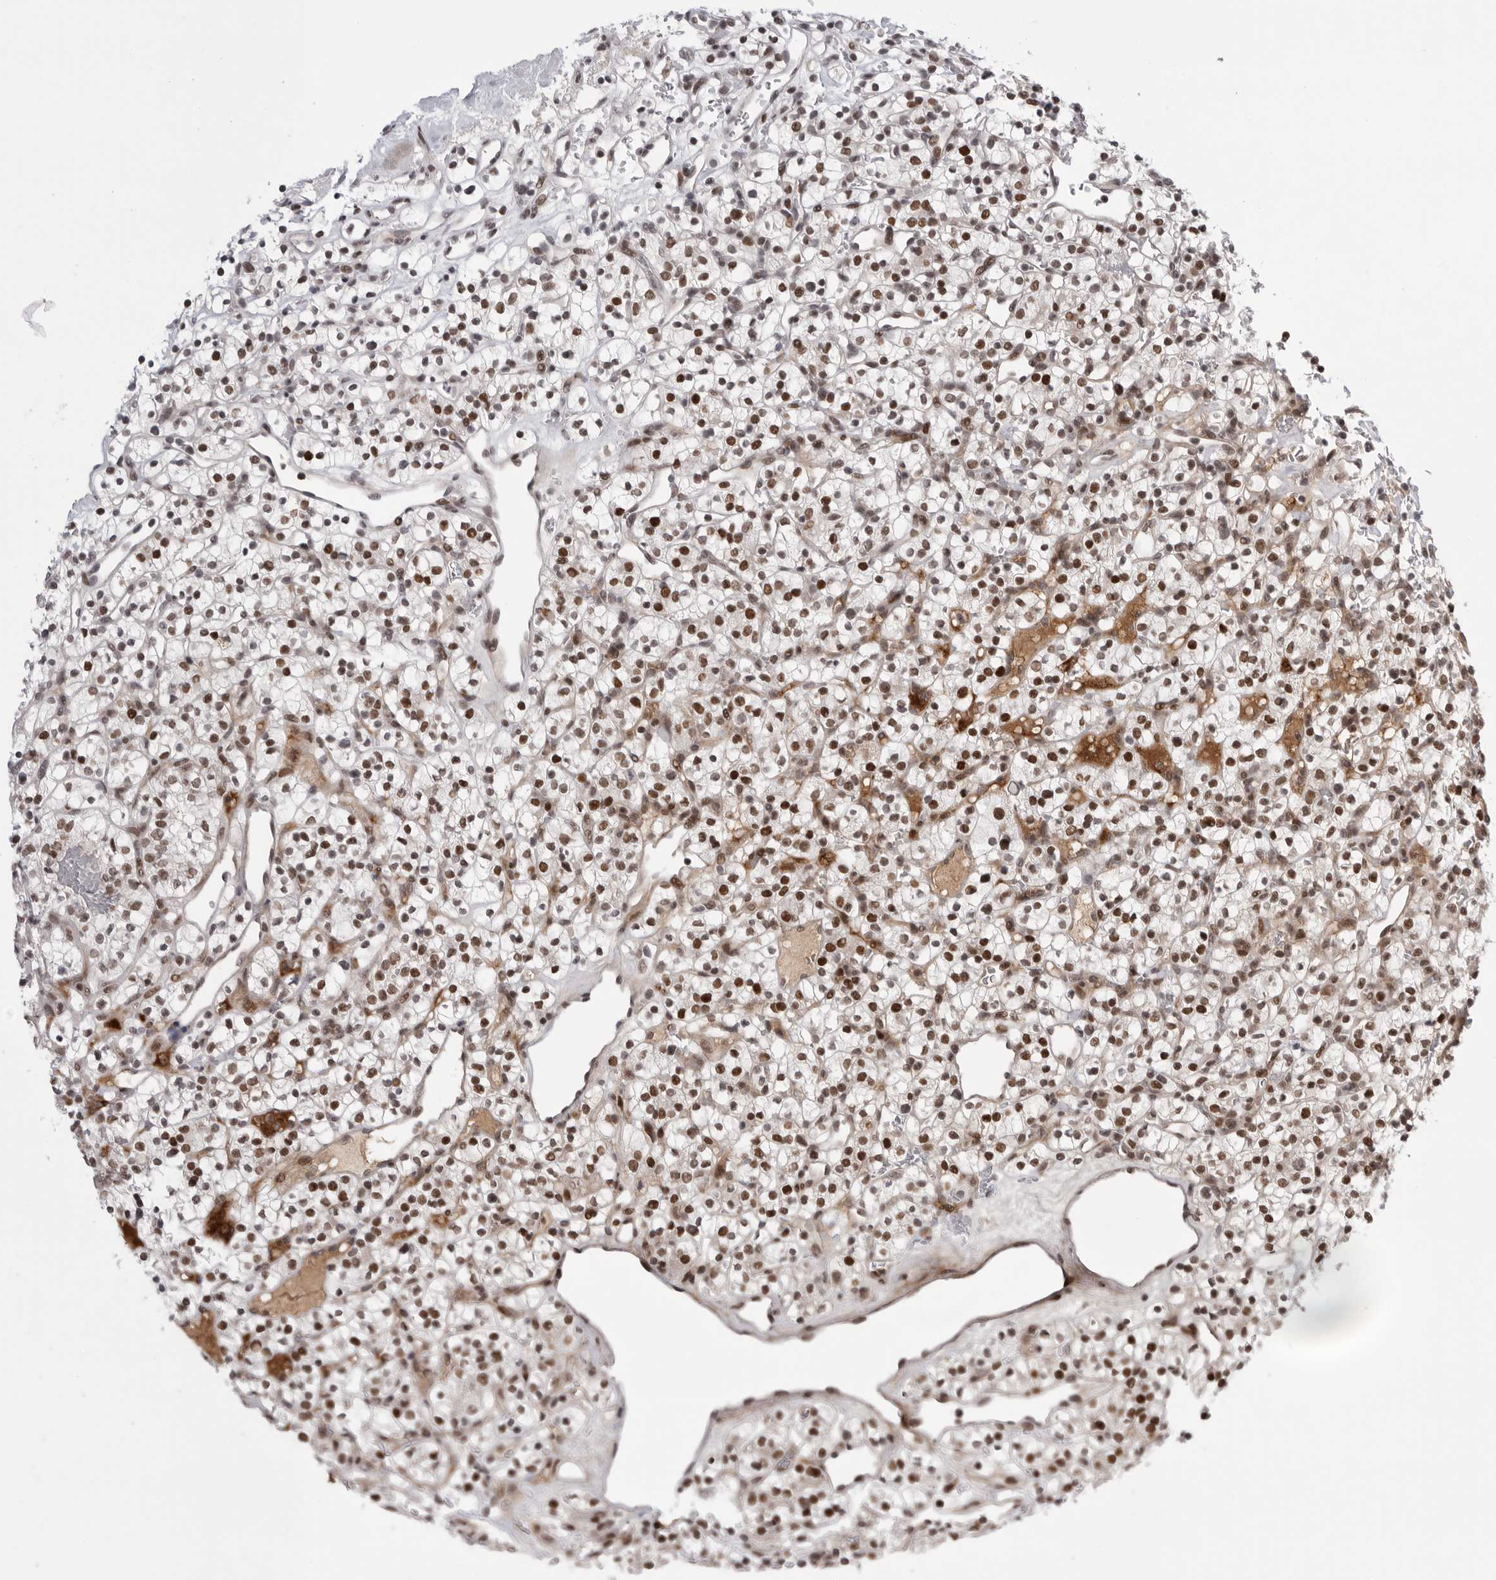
{"staining": {"intensity": "moderate", "quantity": ">75%", "location": "nuclear"}, "tissue": "renal cancer", "cell_type": "Tumor cells", "image_type": "cancer", "snomed": [{"axis": "morphology", "description": "Adenocarcinoma, NOS"}, {"axis": "topography", "description": "Kidney"}], "caption": "Renal cancer (adenocarcinoma) tissue demonstrates moderate nuclear staining in about >75% of tumor cells (brown staining indicates protein expression, while blue staining denotes nuclei).", "gene": "POU5F1", "patient": {"sex": "female", "age": 57}}